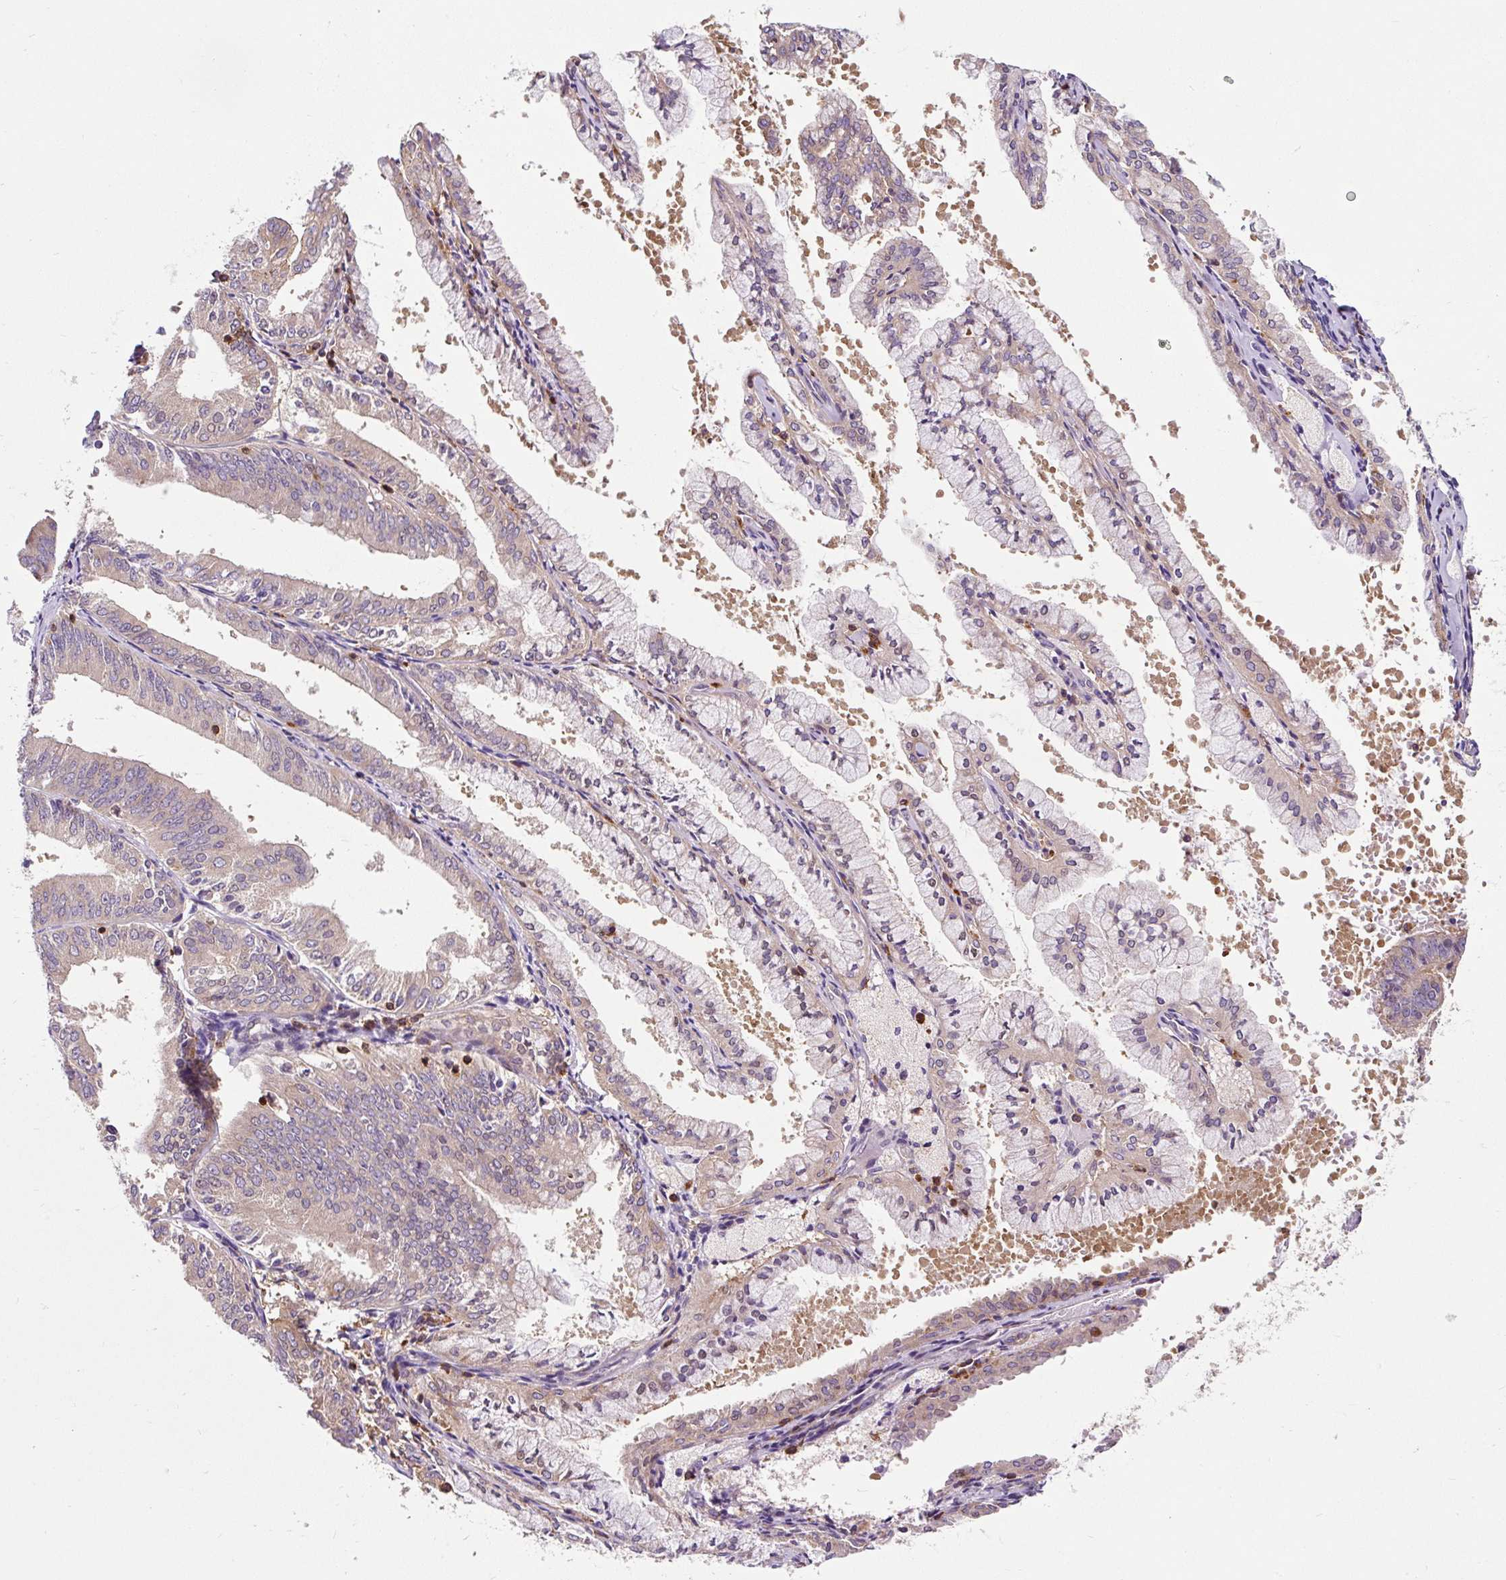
{"staining": {"intensity": "weak", "quantity": "25%-75%", "location": "cytoplasmic/membranous"}, "tissue": "endometrial cancer", "cell_type": "Tumor cells", "image_type": "cancer", "snomed": [{"axis": "morphology", "description": "Adenocarcinoma, NOS"}, {"axis": "topography", "description": "Endometrium"}], "caption": "Endometrial cancer (adenocarcinoma) stained with a brown dye reveals weak cytoplasmic/membranous positive positivity in approximately 25%-75% of tumor cells.", "gene": "CISD3", "patient": {"sex": "female", "age": 63}}